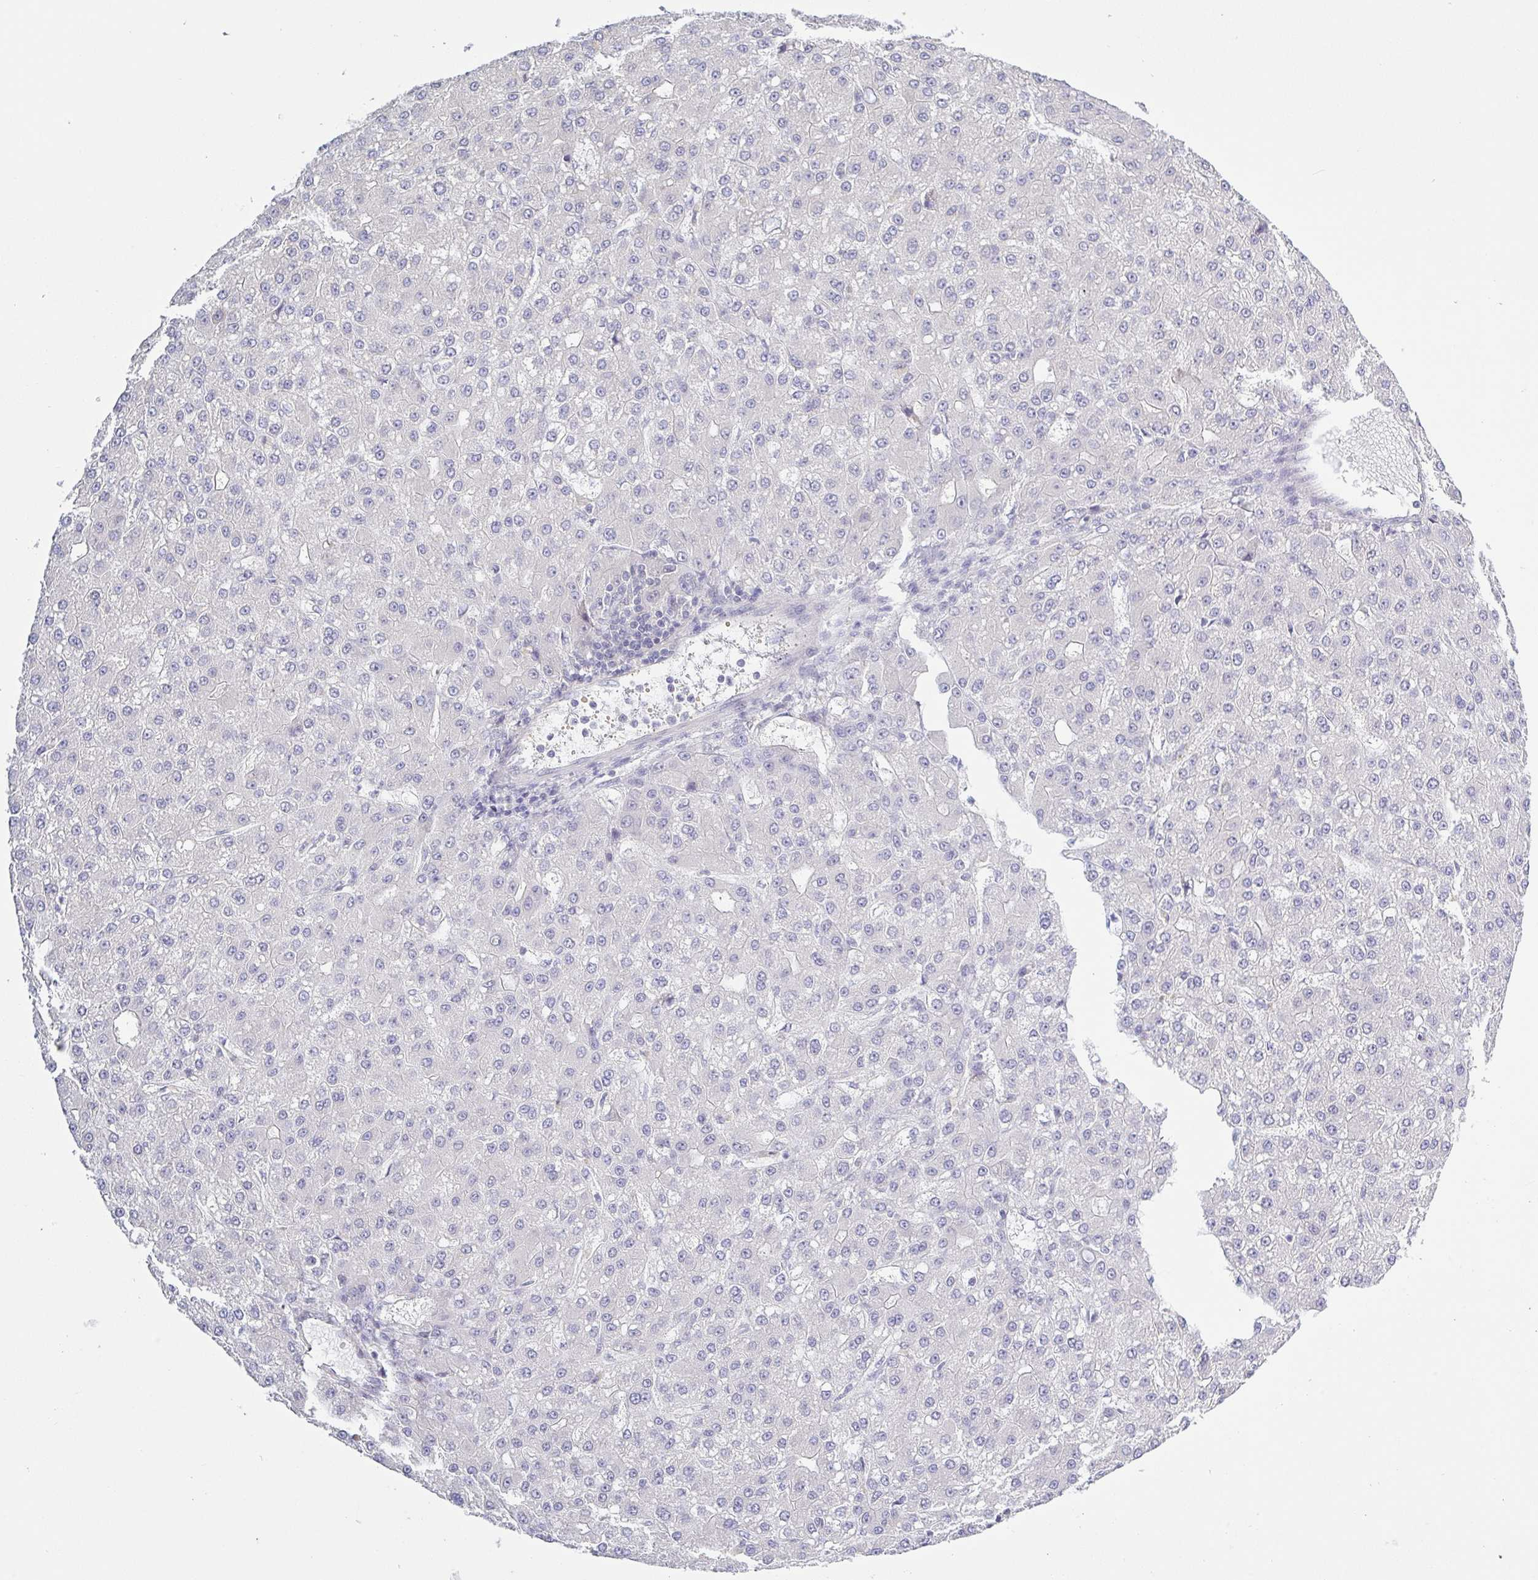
{"staining": {"intensity": "negative", "quantity": "none", "location": "none"}, "tissue": "liver cancer", "cell_type": "Tumor cells", "image_type": "cancer", "snomed": [{"axis": "morphology", "description": "Carcinoma, Hepatocellular, NOS"}, {"axis": "topography", "description": "Liver"}], "caption": "There is no significant staining in tumor cells of liver cancer (hepatocellular carcinoma).", "gene": "HYPK", "patient": {"sex": "male", "age": 67}}